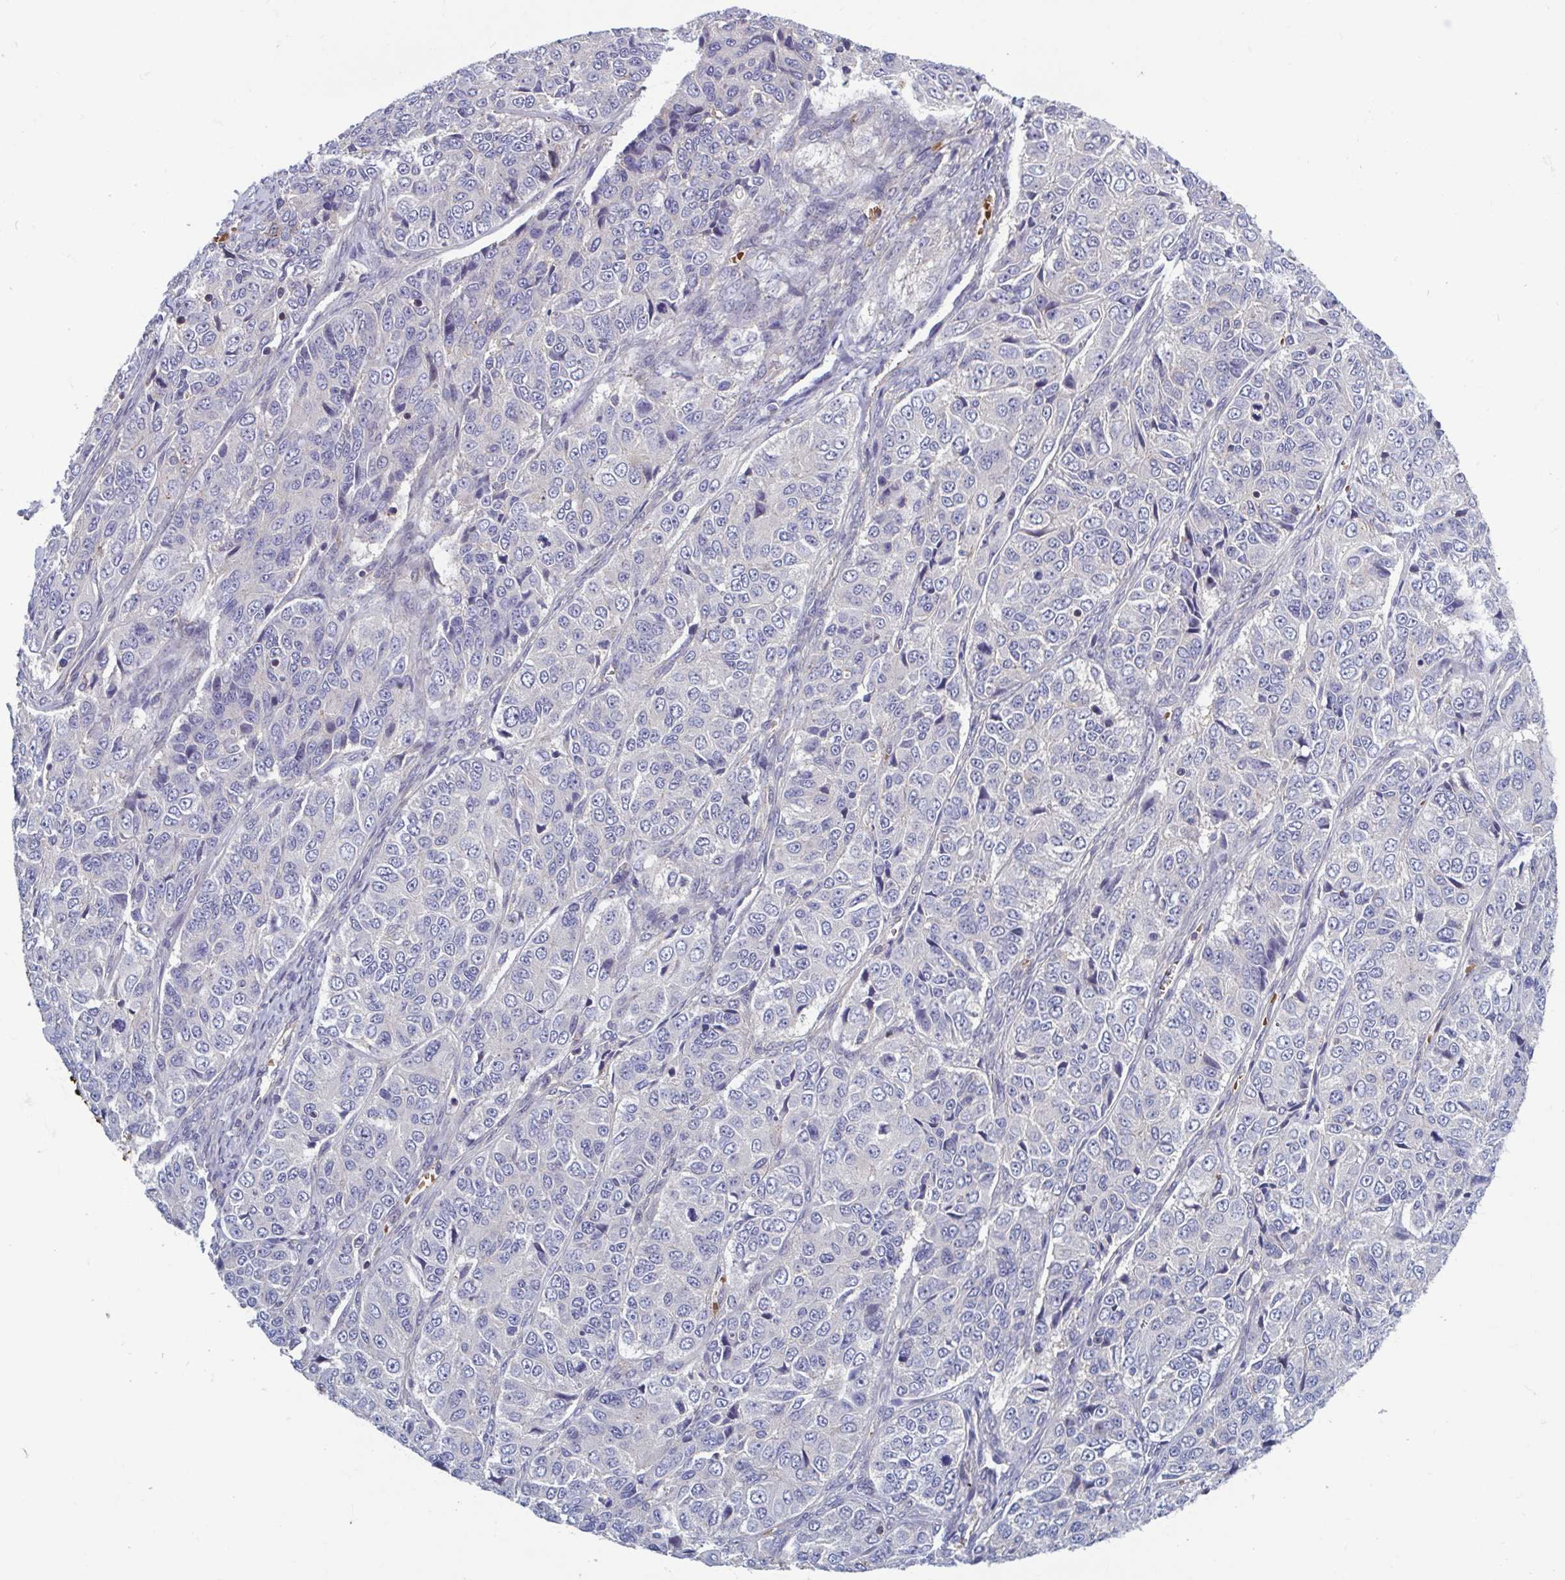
{"staining": {"intensity": "negative", "quantity": "none", "location": "none"}, "tissue": "ovarian cancer", "cell_type": "Tumor cells", "image_type": "cancer", "snomed": [{"axis": "morphology", "description": "Carcinoma, endometroid"}, {"axis": "topography", "description": "Ovary"}], "caption": "Ovarian endometroid carcinoma stained for a protein using immunohistochemistry displays no expression tumor cells.", "gene": "LRRC38", "patient": {"sex": "female", "age": 51}}